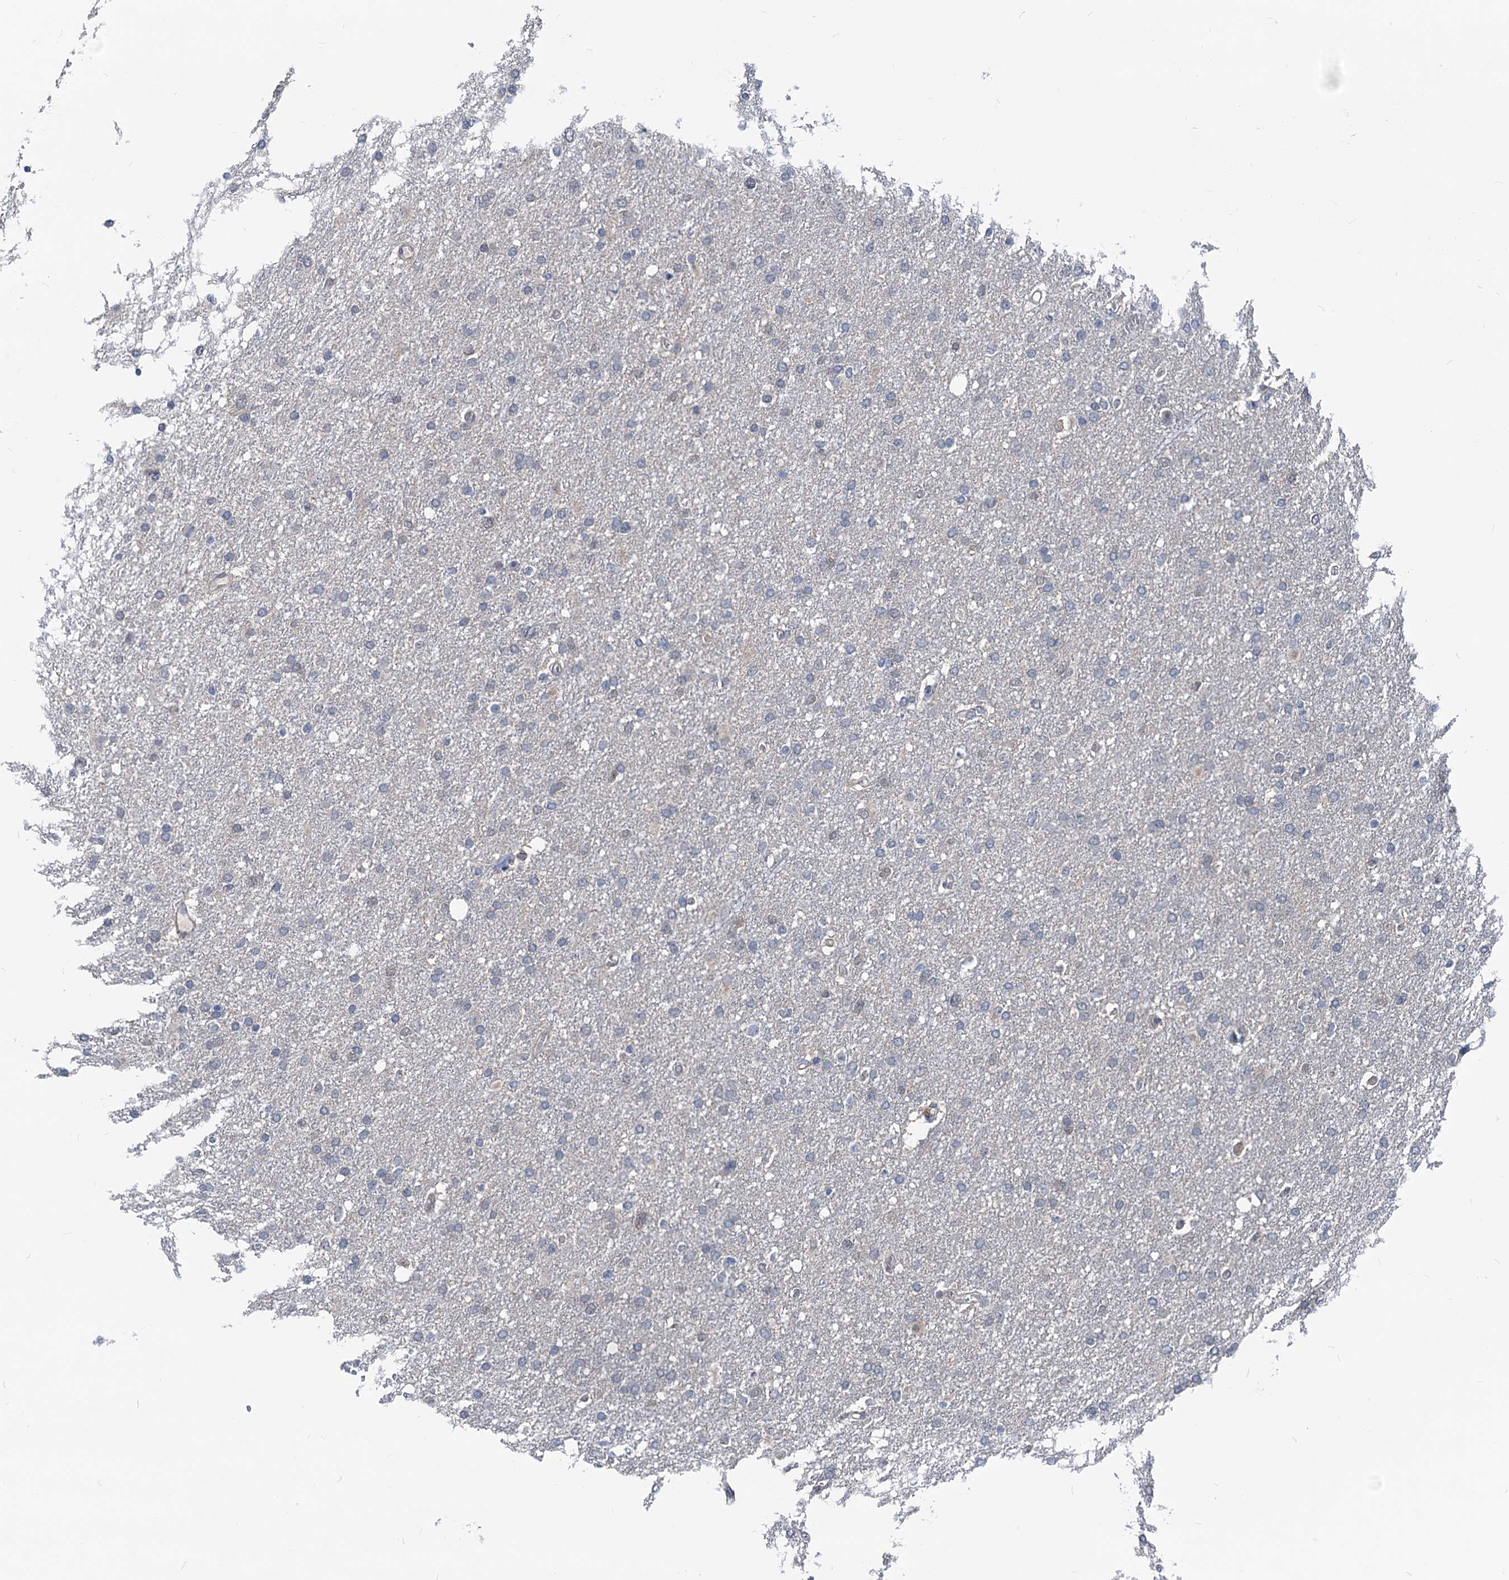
{"staining": {"intensity": "negative", "quantity": "none", "location": "none"}, "tissue": "glioma", "cell_type": "Tumor cells", "image_type": "cancer", "snomed": [{"axis": "morphology", "description": "Glioma, malignant, High grade"}, {"axis": "topography", "description": "Cerebral cortex"}], "caption": "DAB immunohistochemical staining of malignant glioma (high-grade) exhibits no significant staining in tumor cells.", "gene": "GLO1", "patient": {"sex": "female", "age": 36}}